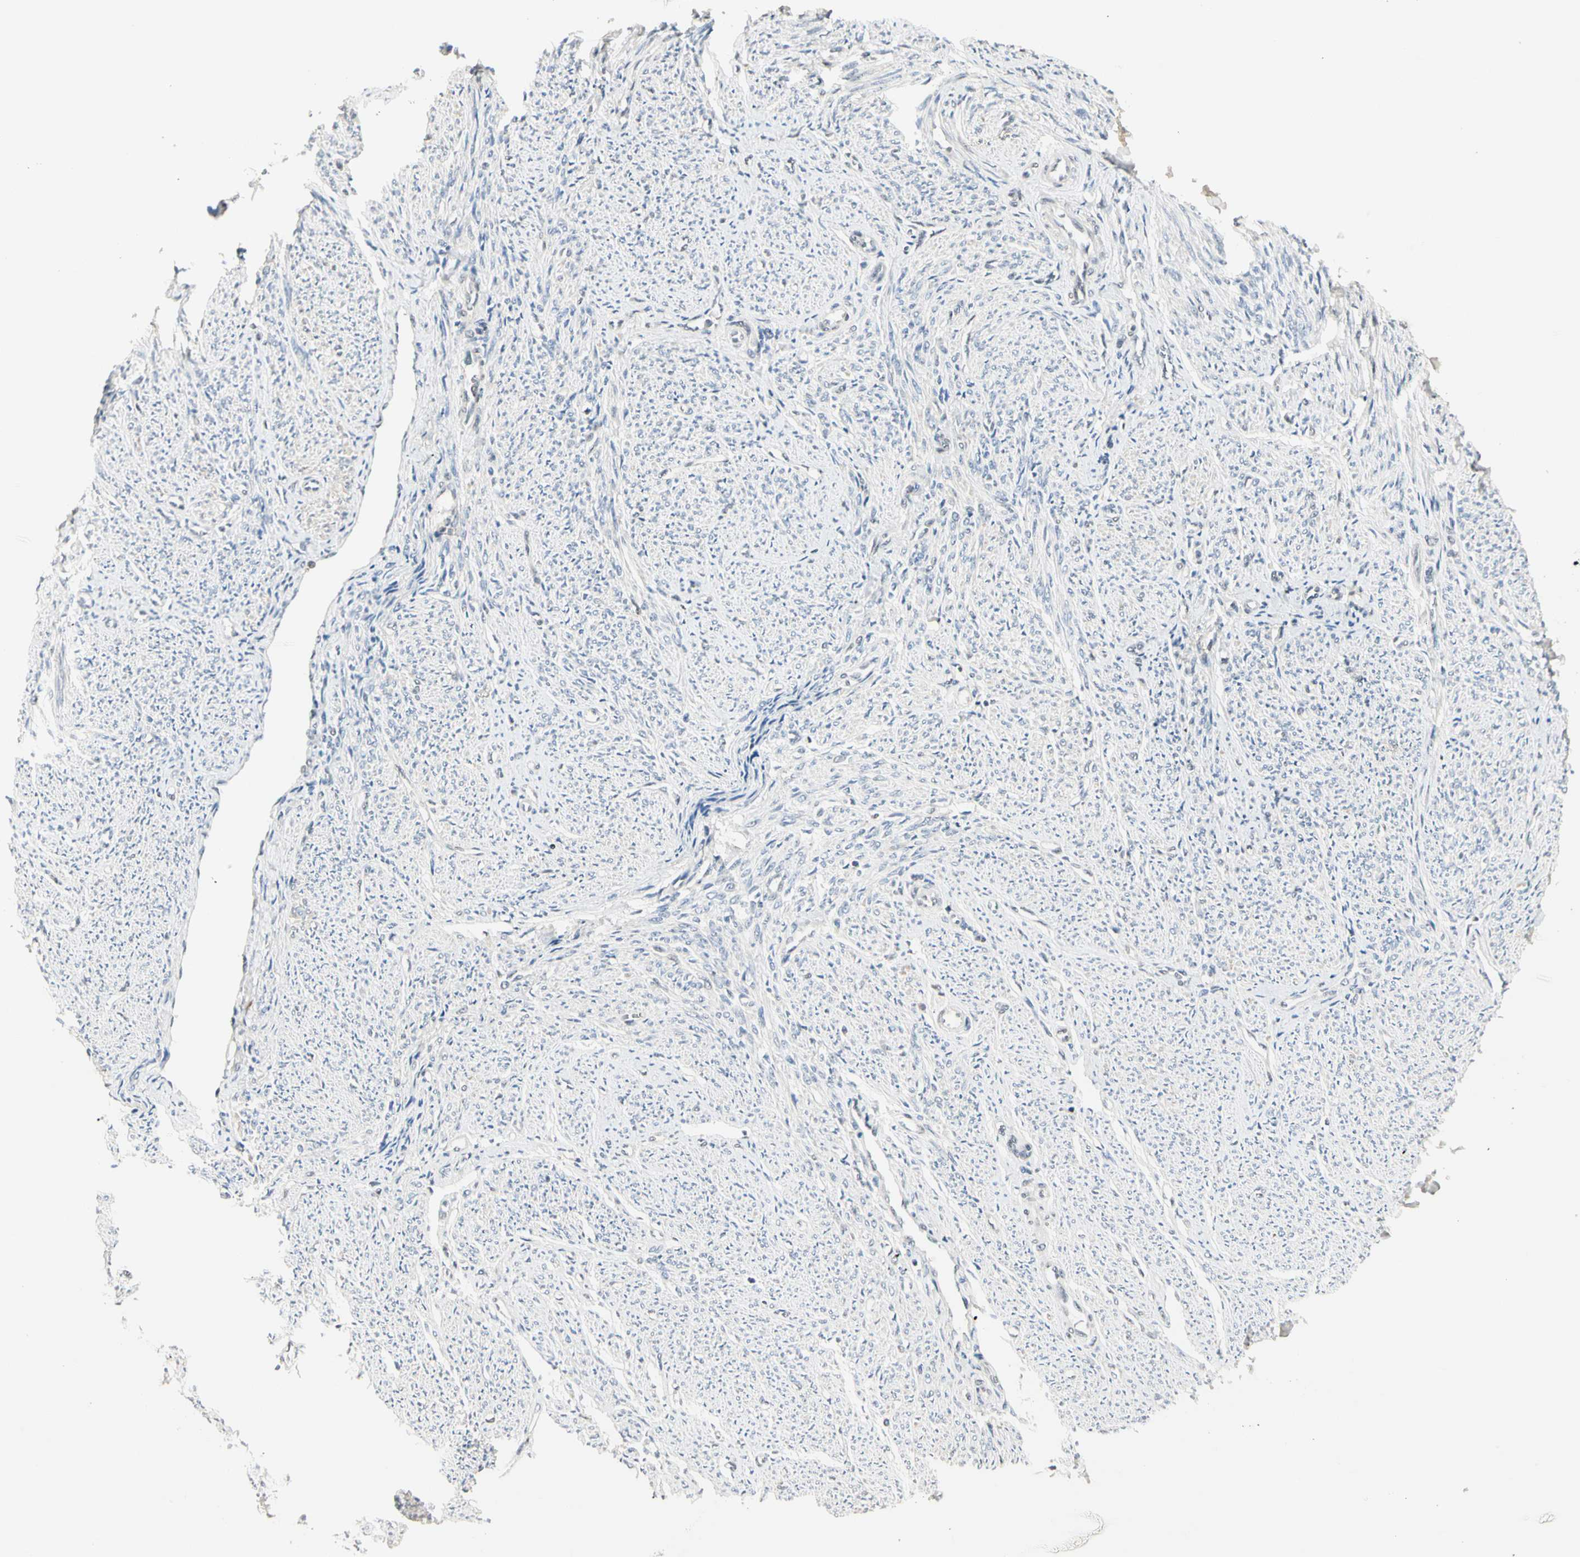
{"staining": {"intensity": "negative", "quantity": "none", "location": "none"}, "tissue": "smooth muscle", "cell_type": "Smooth muscle cells", "image_type": "normal", "snomed": [{"axis": "morphology", "description": "Normal tissue, NOS"}, {"axis": "topography", "description": "Smooth muscle"}], "caption": "This is an IHC image of benign human smooth muscle. There is no staining in smooth muscle cells.", "gene": "GREM1", "patient": {"sex": "female", "age": 65}}